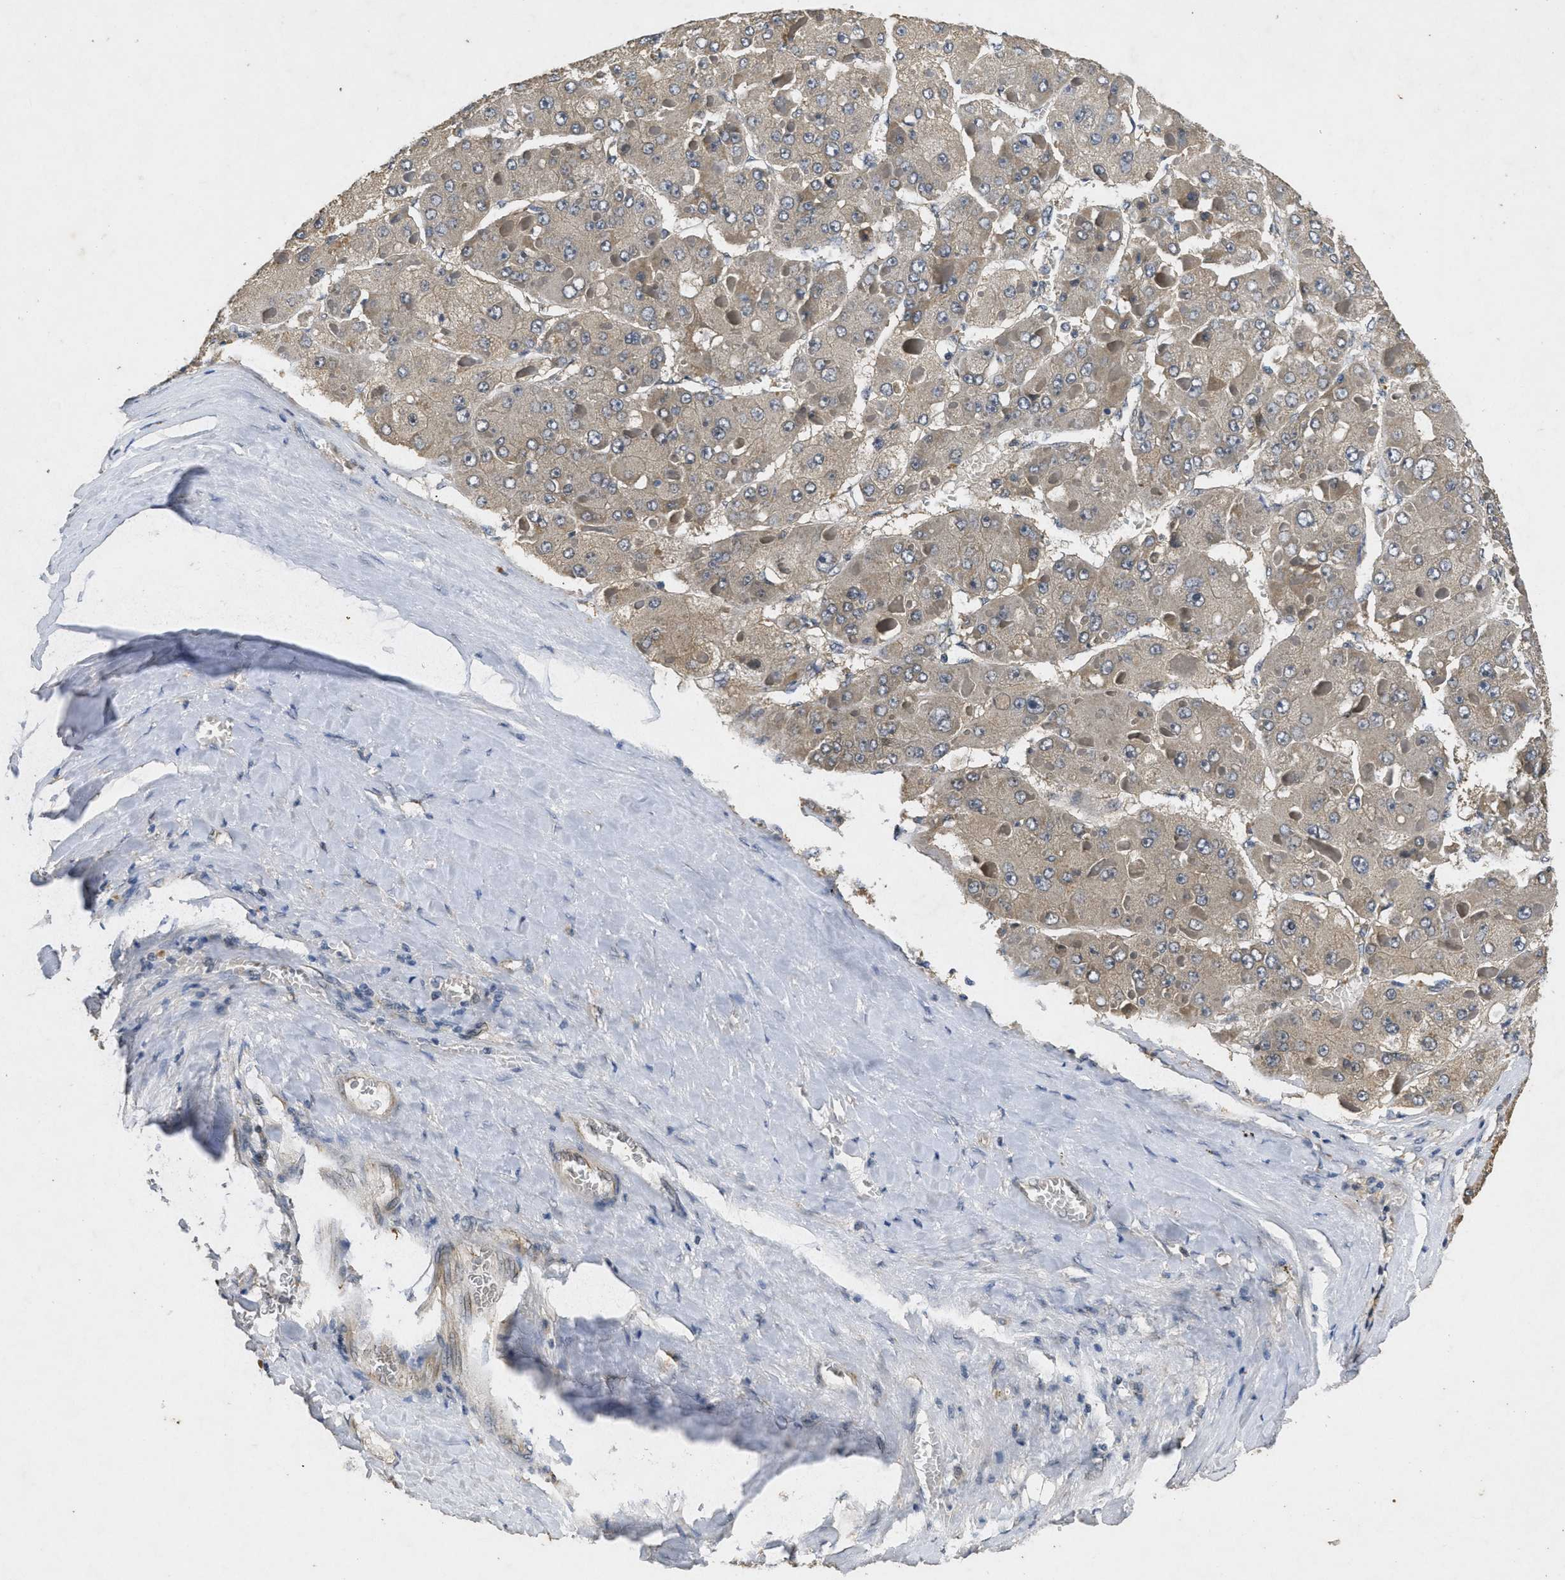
{"staining": {"intensity": "weak", "quantity": ">75%", "location": "cytoplasmic/membranous"}, "tissue": "liver cancer", "cell_type": "Tumor cells", "image_type": "cancer", "snomed": [{"axis": "morphology", "description": "Carcinoma, Hepatocellular, NOS"}, {"axis": "topography", "description": "Liver"}], "caption": "Human liver cancer (hepatocellular carcinoma) stained with a protein marker demonstrates weak staining in tumor cells.", "gene": "PAPOLG", "patient": {"sex": "female", "age": 73}}